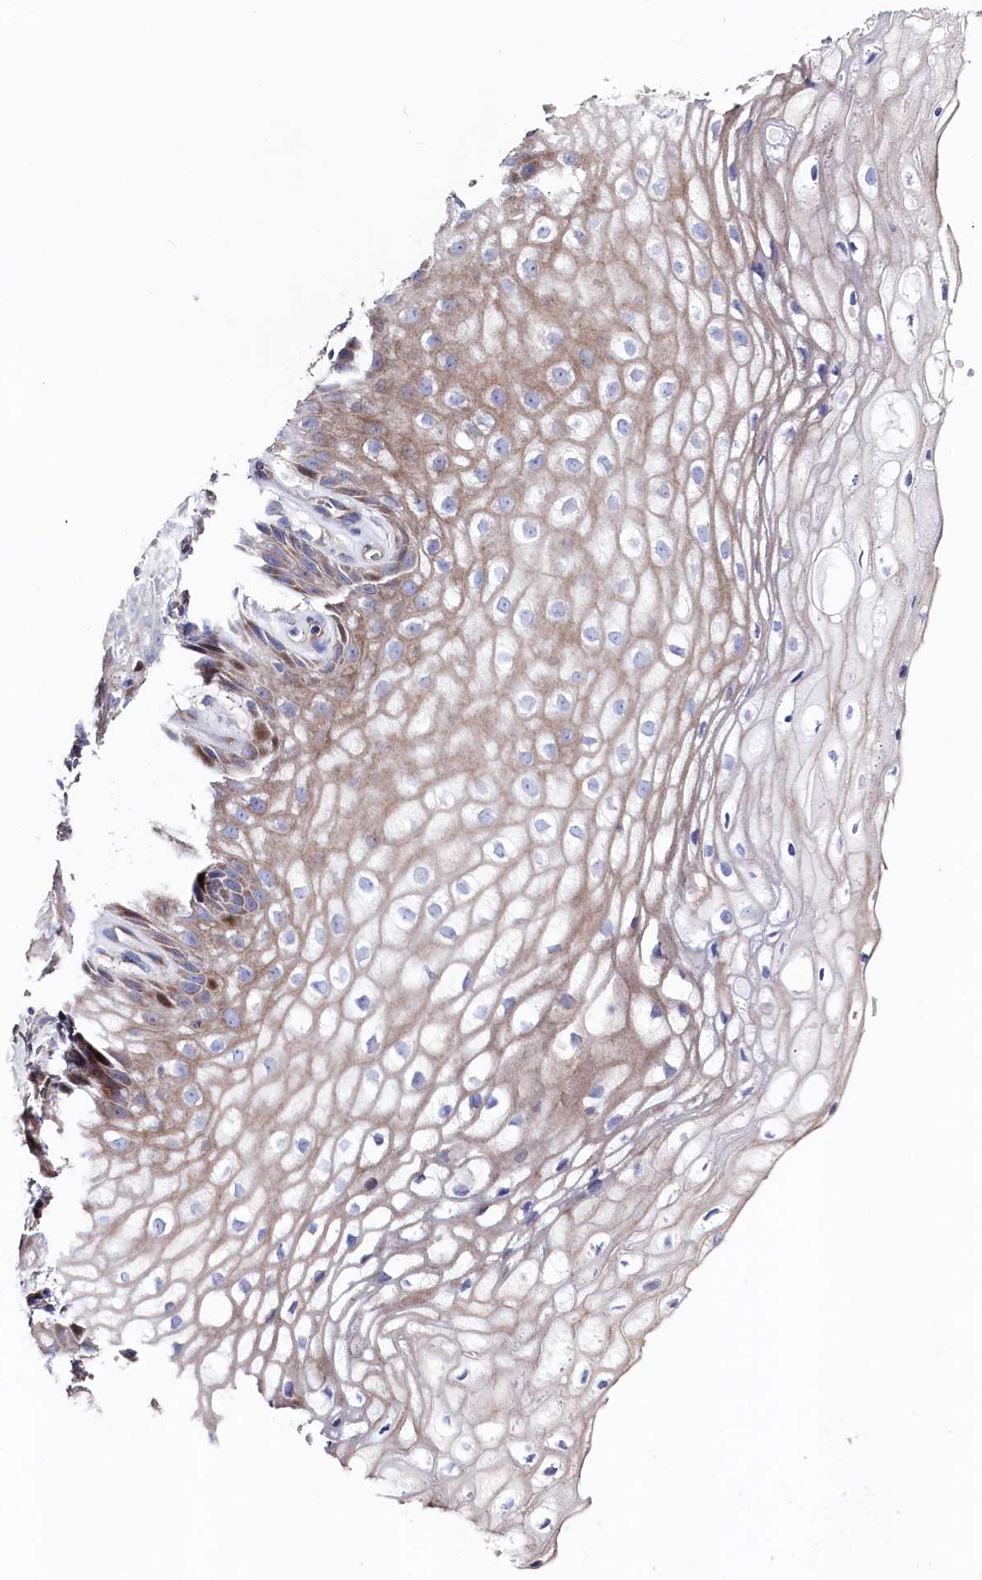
{"staining": {"intensity": "weak", "quantity": "<25%", "location": "cytoplasmic/membranous"}, "tissue": "vagina", "cell_type": "Squamous epithelial cells", "image_type": "normal", "snomed": [{"axis": "morphology", "description": "Normal tissue, NOS"}, {"axis": "topography", "description": "Vagina"}], "caption": "DAB (3,3'-diaminobenzidine) immunohistochemical staining of normal human vagina displays no significant staining in squamous epithelial cells. Nuclei are stained in blue.", "gene": "WNT8A", "patient": {"sex": "female", "age": 60}}